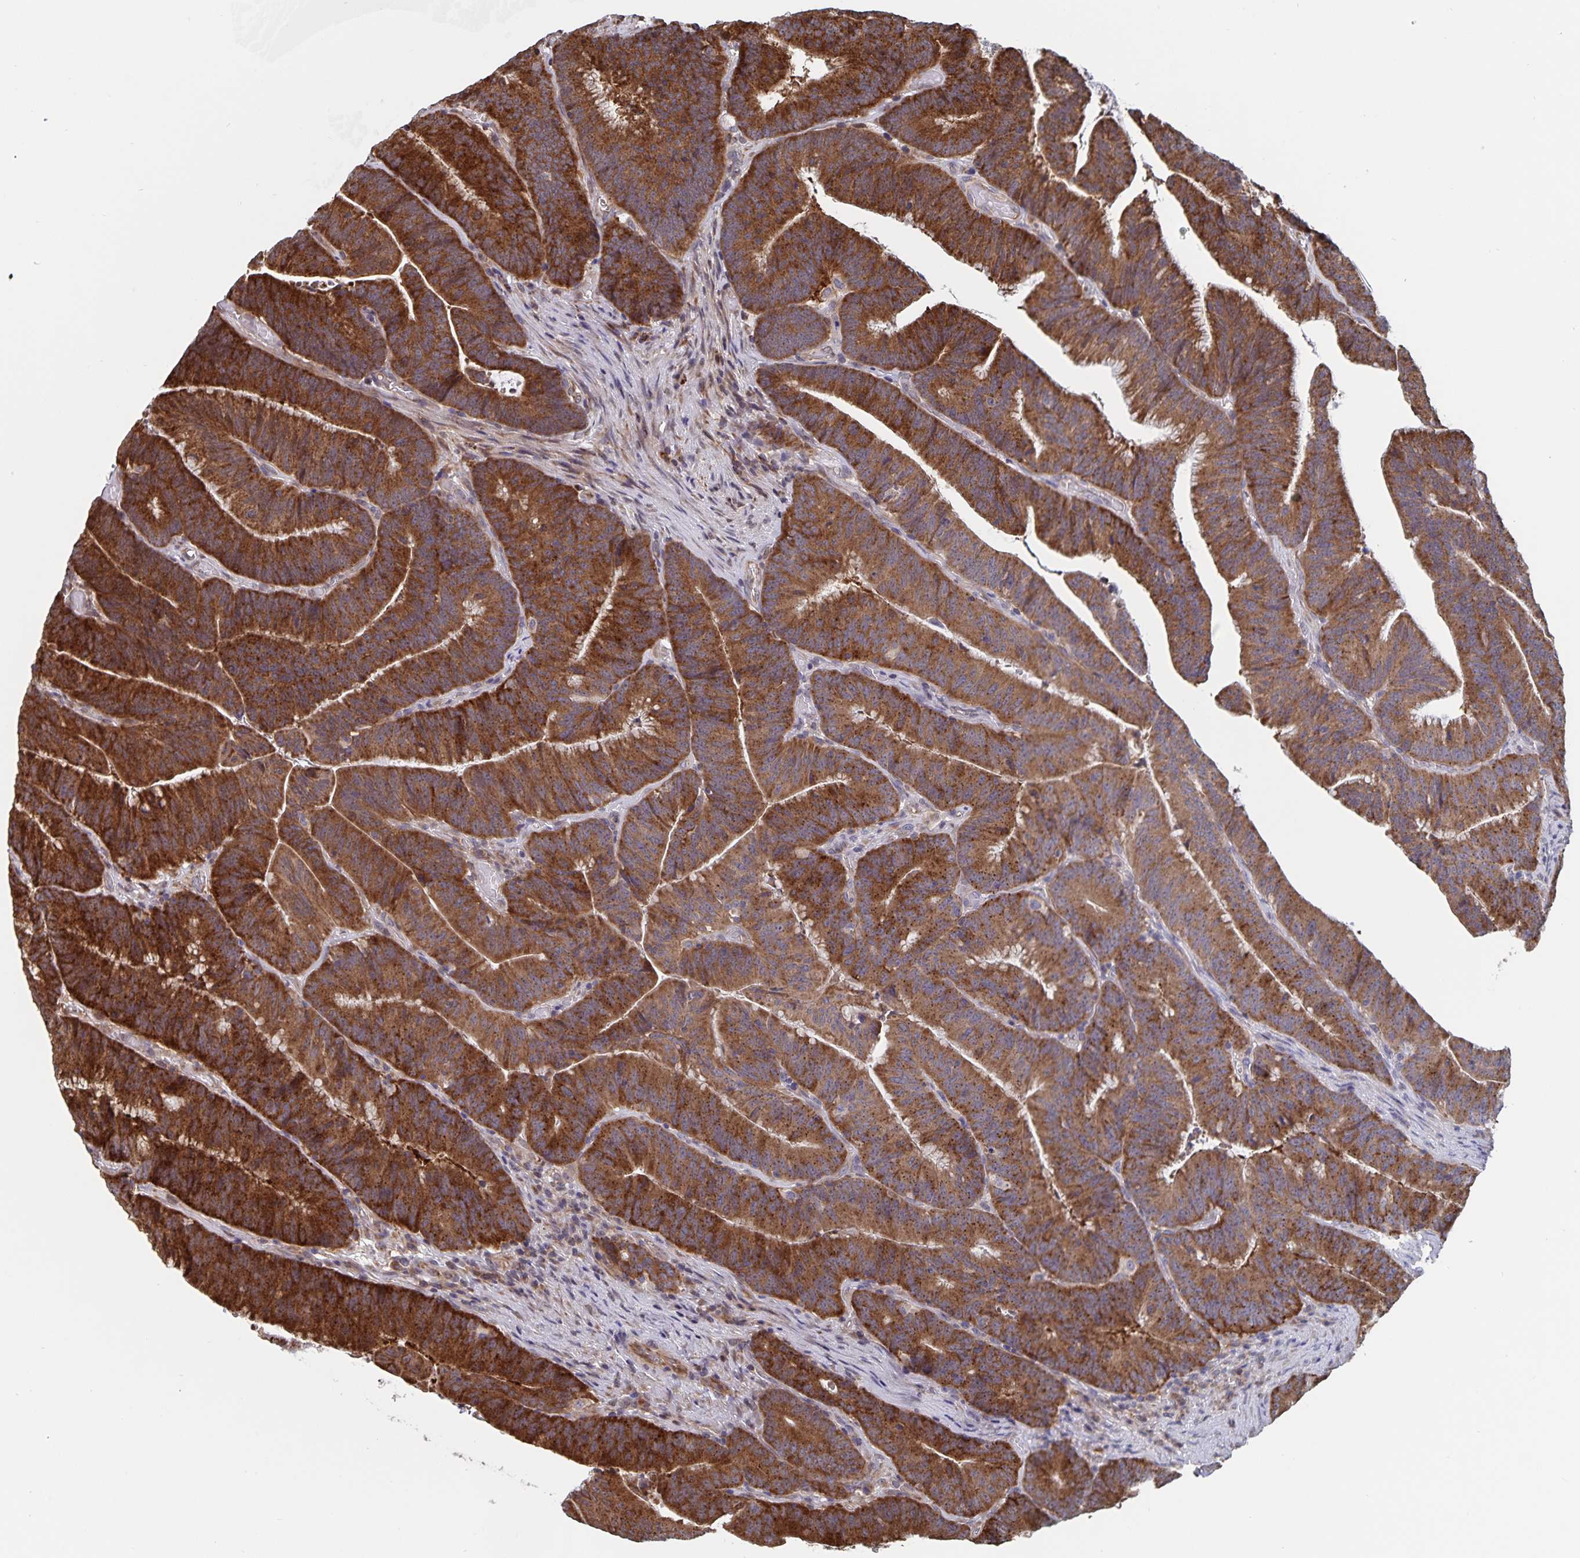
{"staining": {"intensity": "strong", "quantity": ">75%", "location": "cytoplasmic/membranous"}, "tissue": "colorectal cancer", "cell_type": "Tumor cells", "image_type": "cancer", "snomed": [{"axis": "morphology", "description": "Adenocarcinoma, NOS"}, {"axis": "topography", "description": "Colon"}], "caption": "The micrograph exhibits a brown stain indicating the presence of a protein in the cytoplasmic/membranous of tumor cells in colorectal cancer (adenocarcinoma).", "gene": "ACACA", "patient": {"sex": "female", "age": 78}}